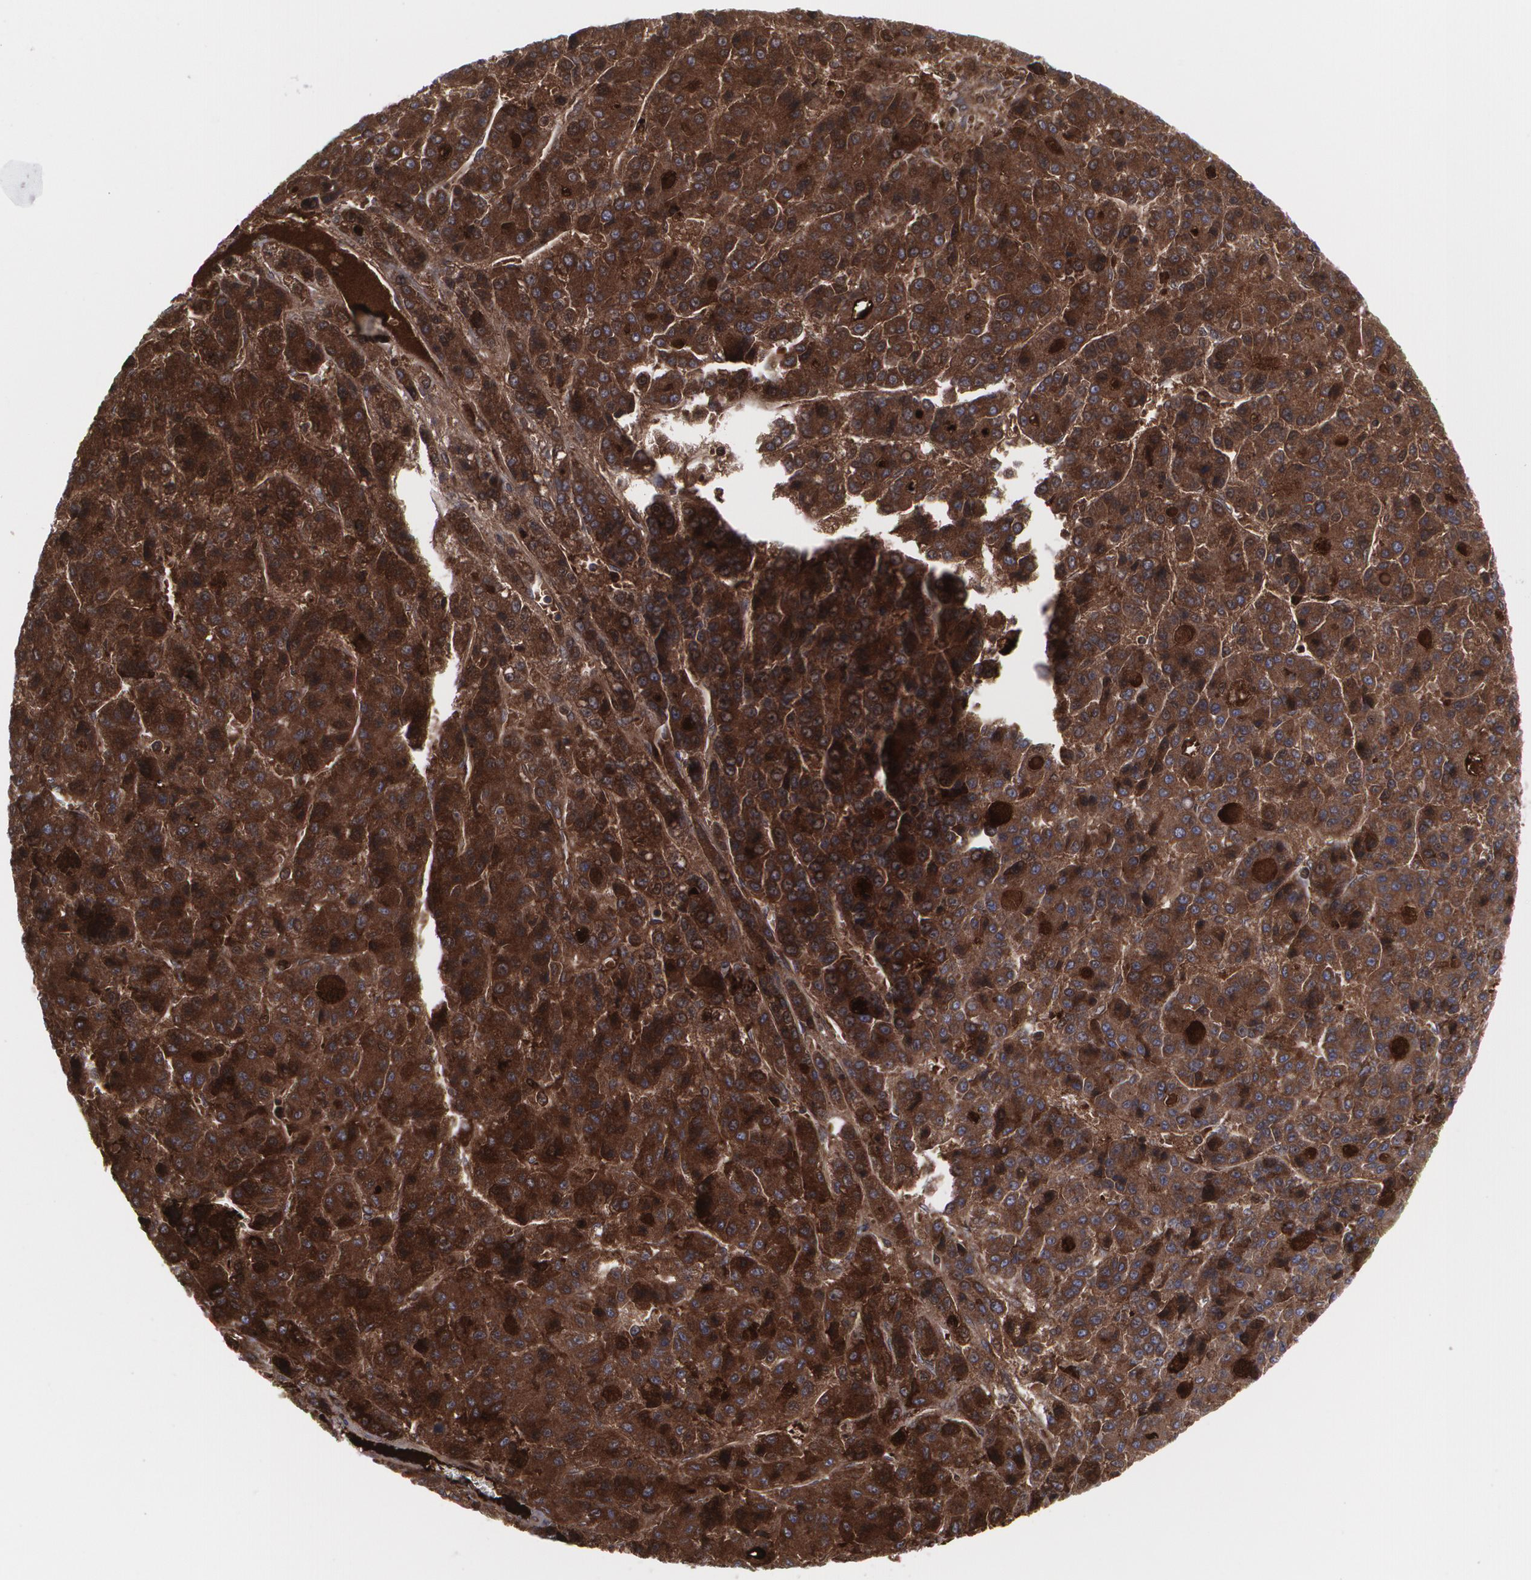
{"staining": {"intensity": "strong", "quantity": ">75%", "location": "cytoplasmic/membranous"}, "tissue": "liver cancer", "cell_type": "Tumor cells", "image_type": "cancer", "snomed": [{"axis": "morphology", "description": "Carcinoma, Hepatocellular, NOS"}, {"axis": "topography", "description": "Liver"}], "caption": "Liver cancer stained for a protein (brown) shows strong cytoplasmic/membranous positive staining in approximately >75% of tumor cells.", "gene": "LRG1", "patient": {"sex": "male", "age": 70}}